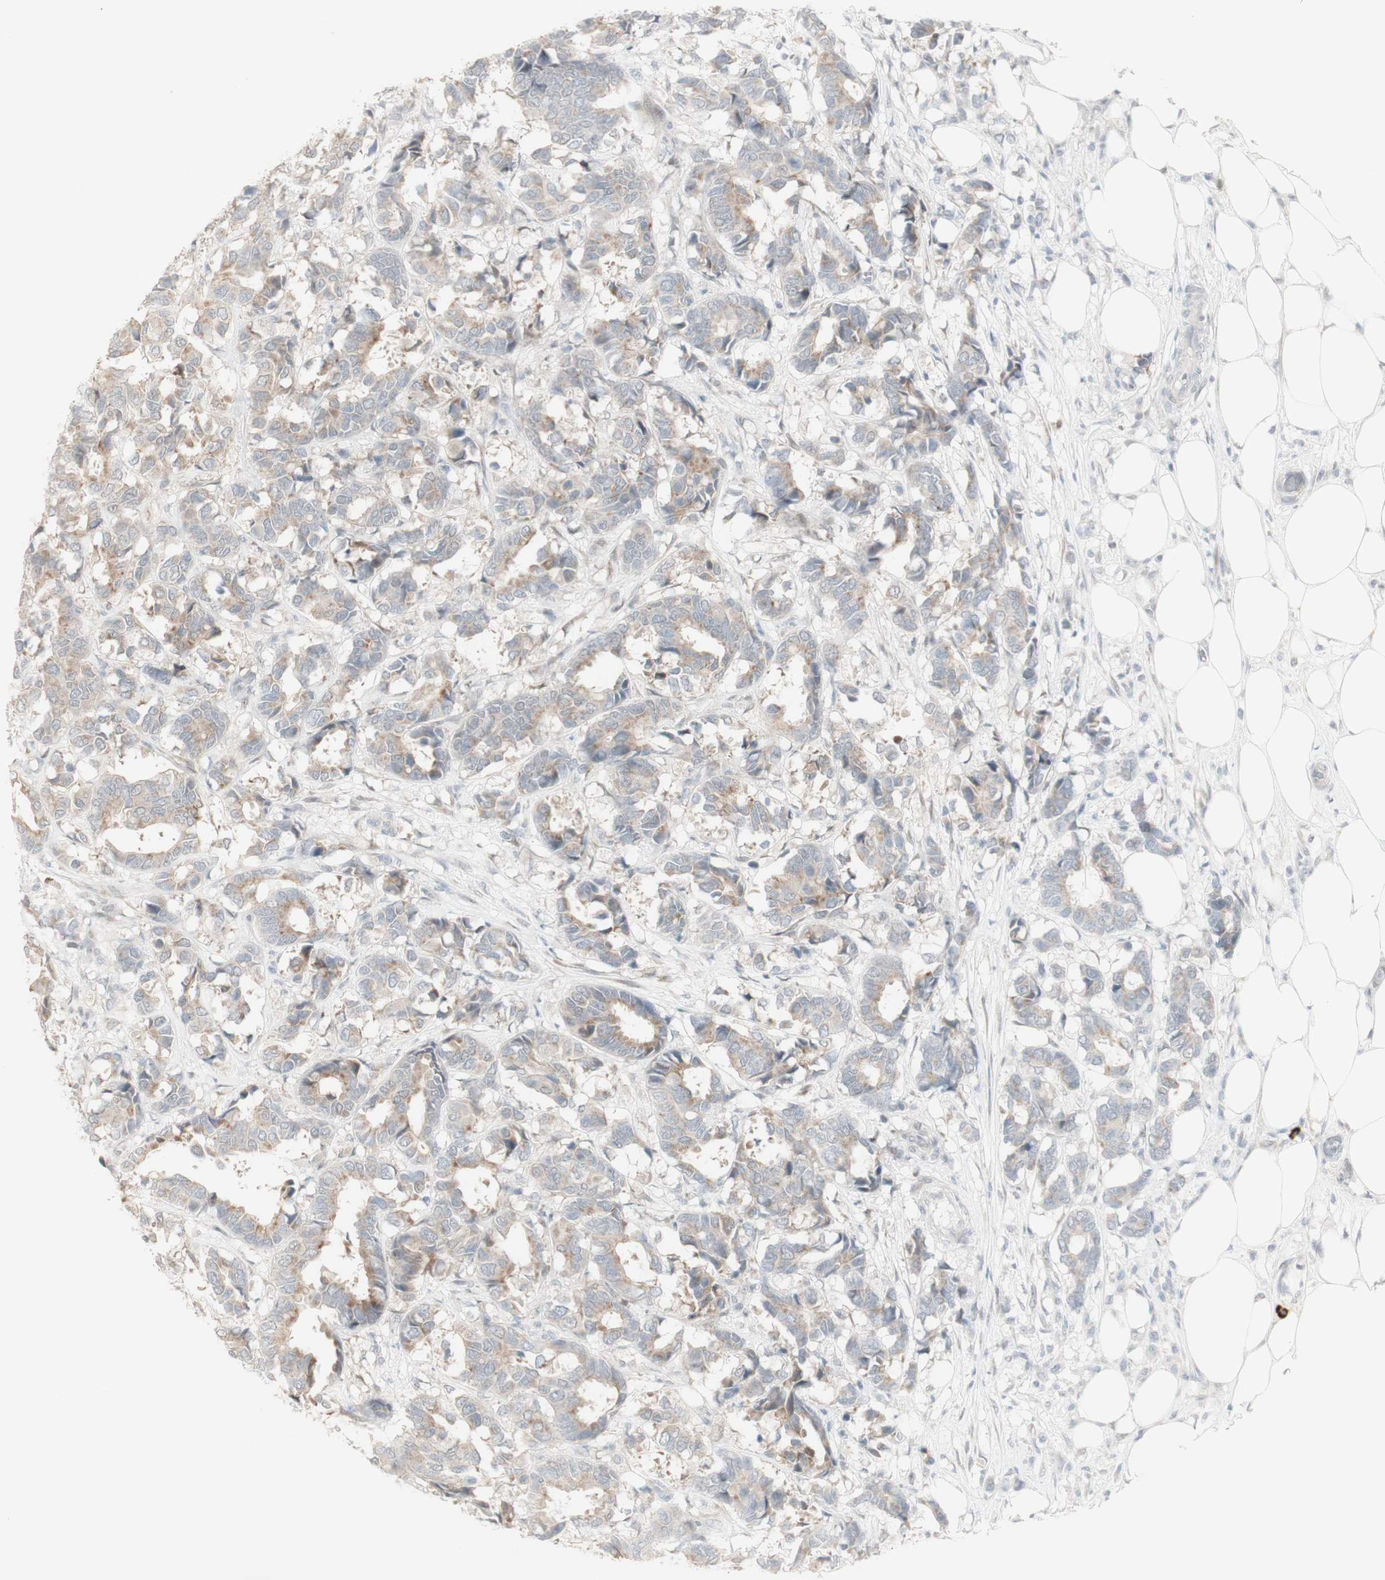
{"staining": {"intensity": "moderate", "quantity": "25%-75%", "location": "cytoplasmic/membranous"}, "tissue": "breast cancer", "cell_type": "Tumor cells", "image_type": "cancer", "snomed": [{"axis": "morphology", "description": "Duct carcinoma"}, {"axis": "topography", "description": "Breast"}], "caption": "Protein staining displays moderate cytoplasmic/membranous positivity in approximately 25%-75% of tumor cells in intraductal carcinoma (breast). (Stains: DAB (3,3'-diaminobenzidine) in brown, nuclei in blue, Microscopy: brightfield microscopy at high magnification).", "gene": "C1orf116", "patient": {"sex": "female", "age": 87}}